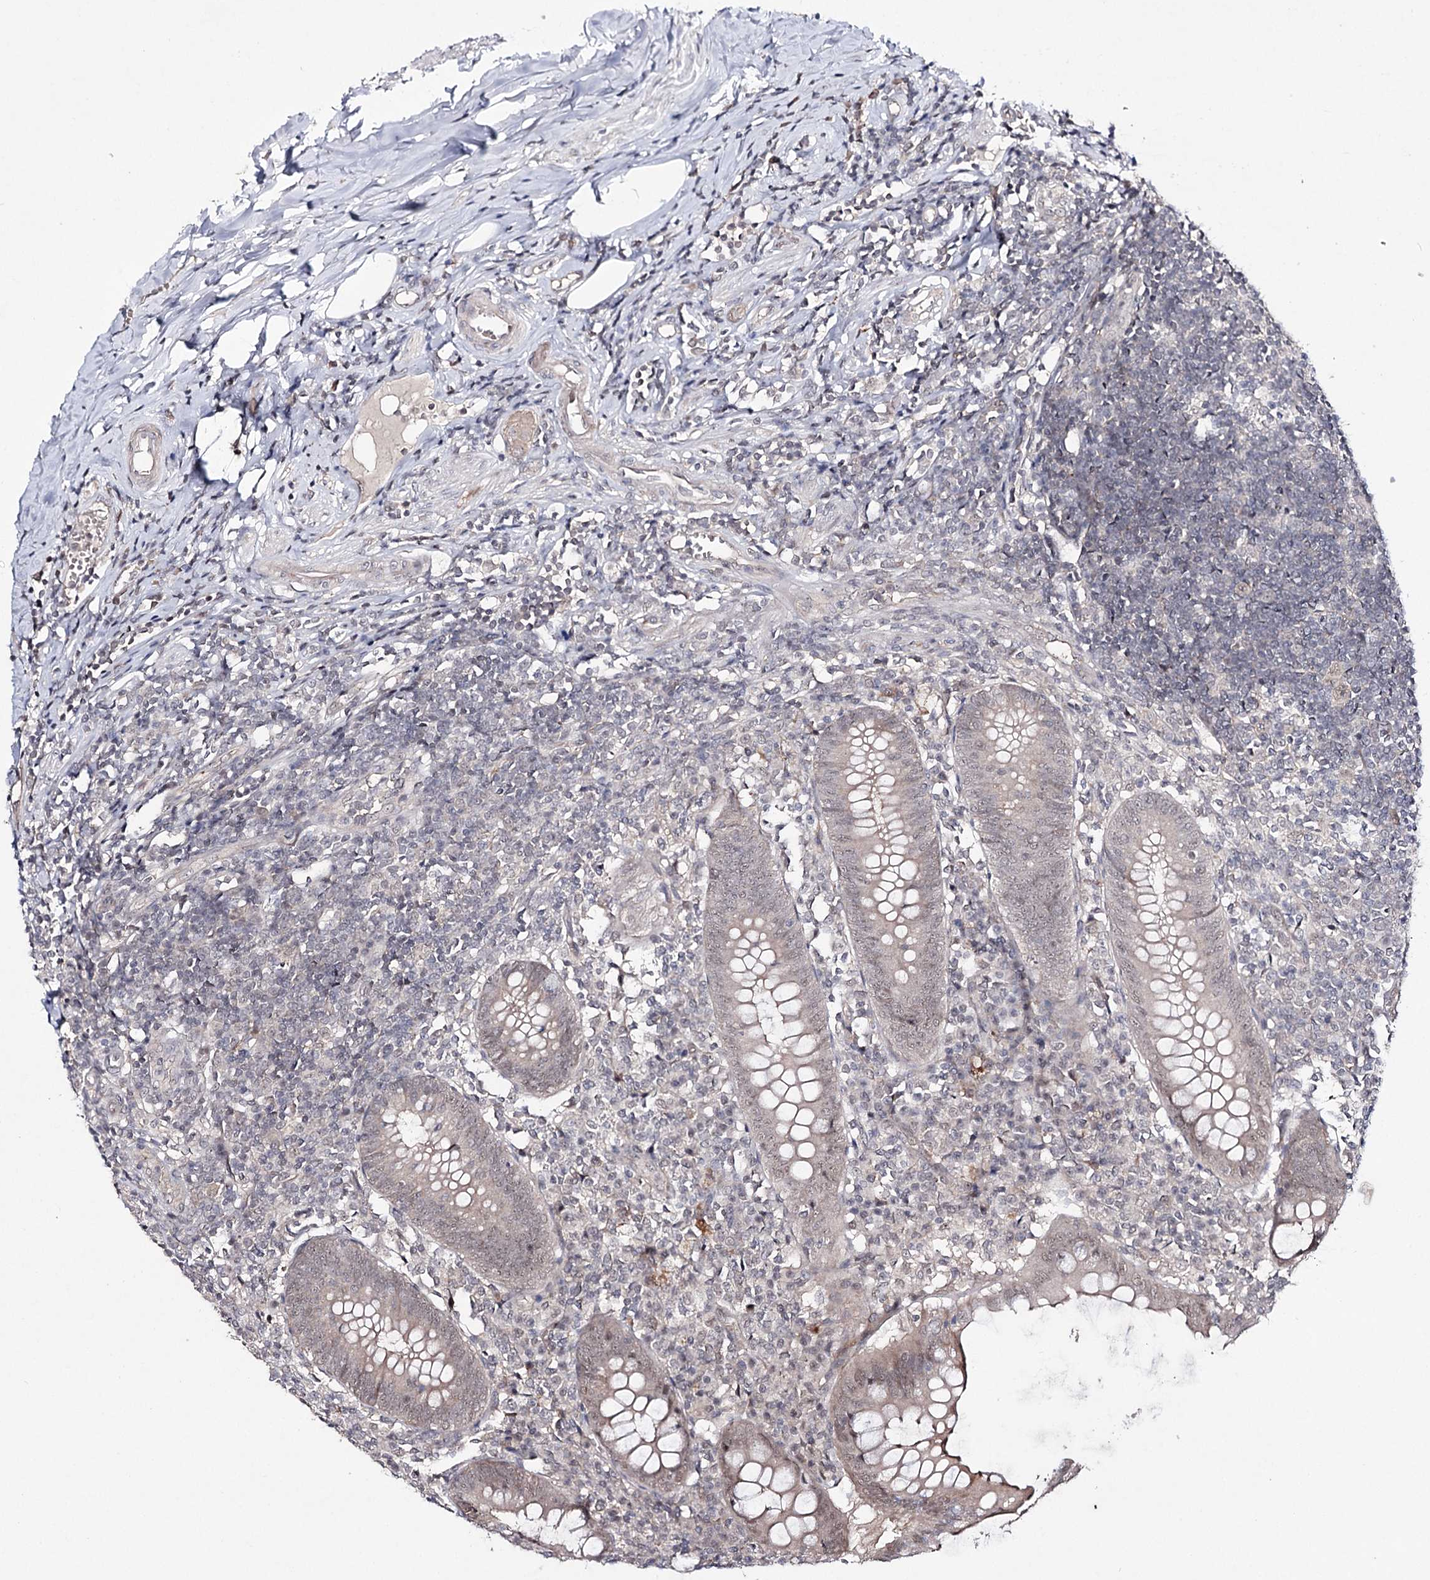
{"staining": {"intensity": "weak", "quantity": "25%-75%", "location": "nuclear"}, "tissue": "appendix", "cell_type": "Glandular cells", "image_type": "normal", "snomed": [{"axis": "morphology", "description": "Normal tissue, NOS"}, {"axis": "topography", "description": "Appendix"}], "caption": "The image reveals immunohistochemical staining of unremarkable appendix. There is weak nuclear positivity is present in about 25%-75% of glandular cells.", "gene": "HOXC11", "patient": {"sex": "female", "age": 54}}